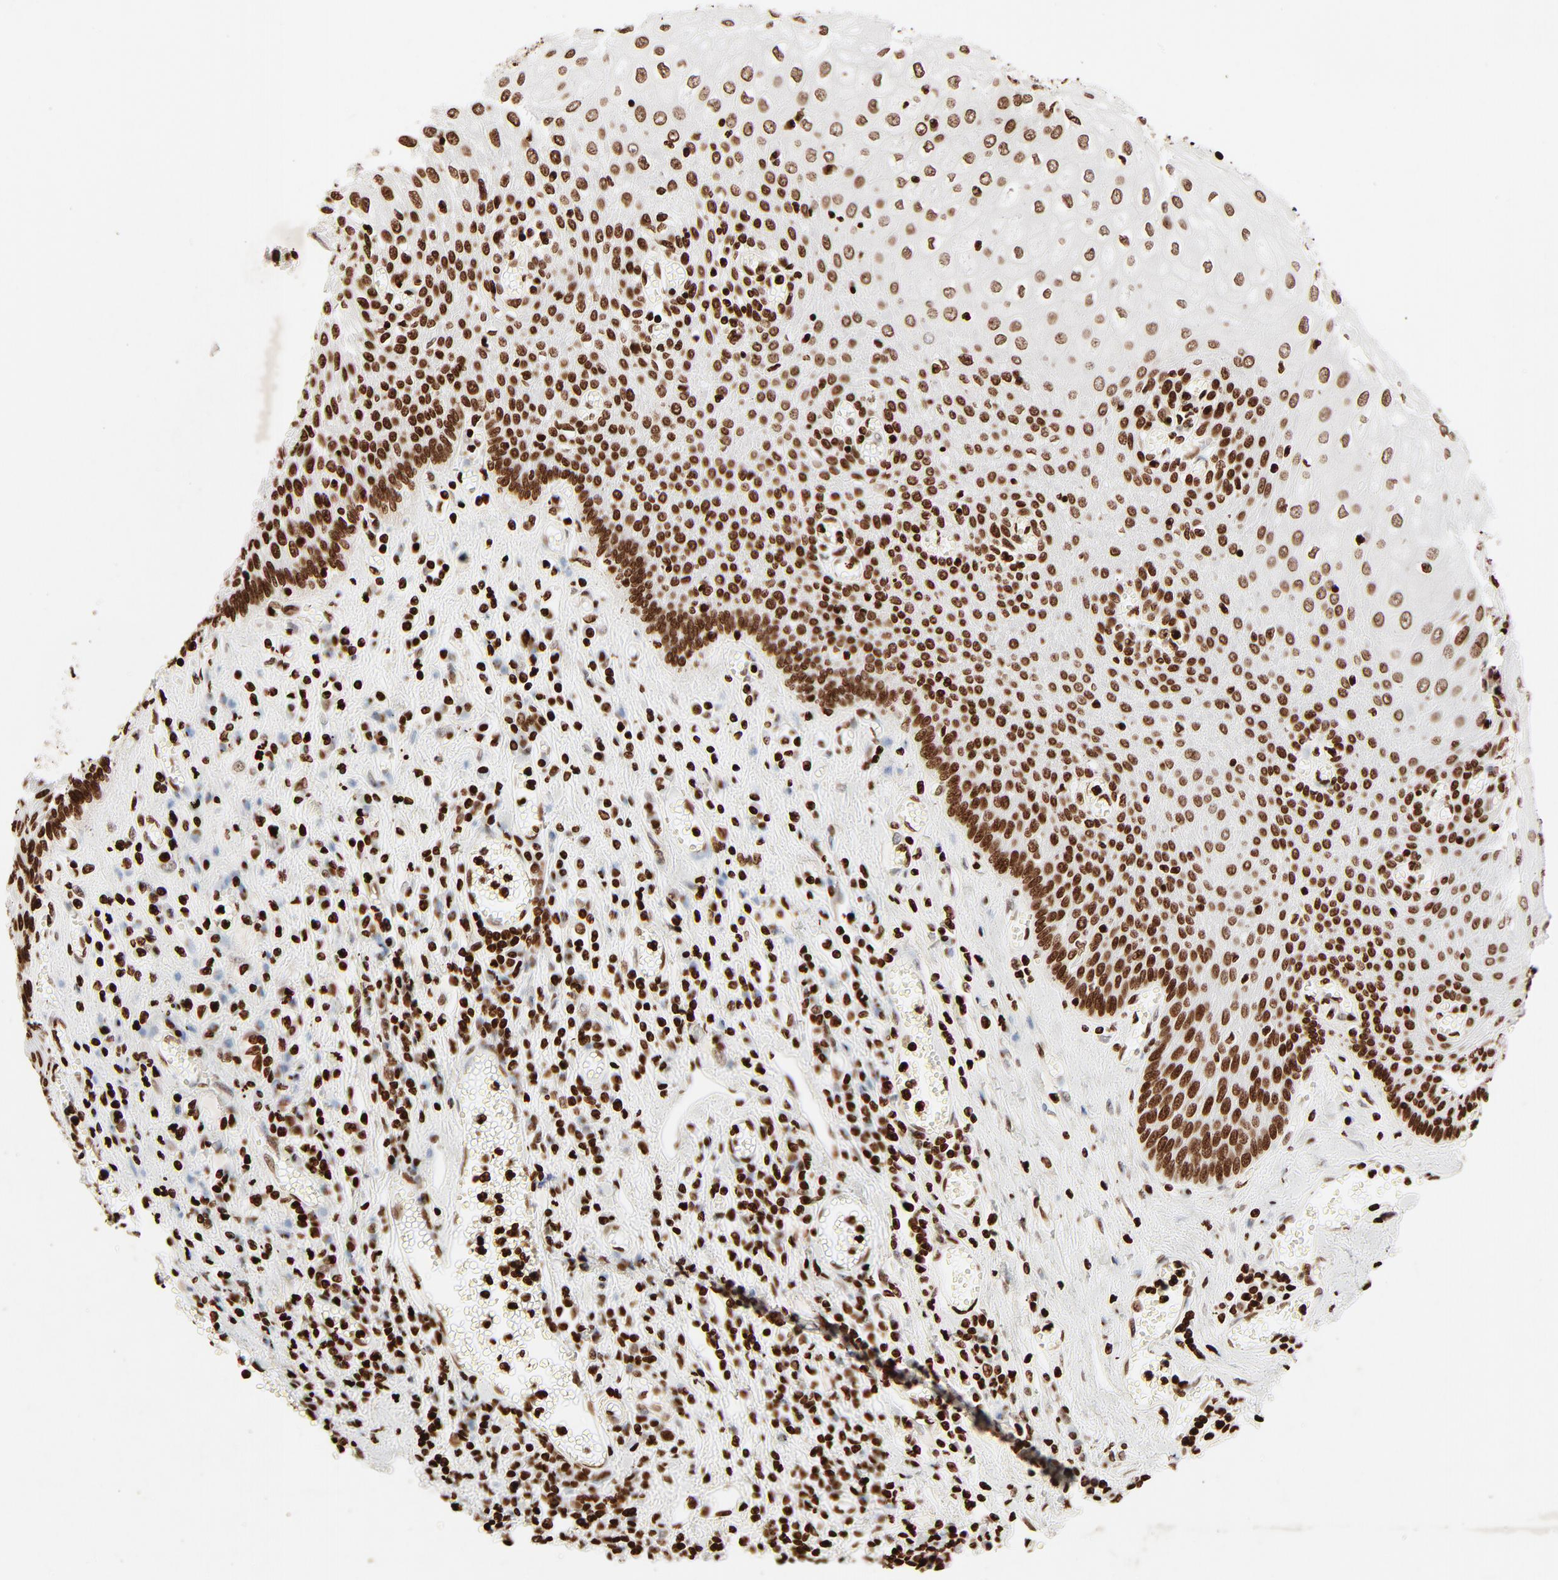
{"staining": {"intensity": "strong", "quantity": ">75%", "location": "nuclear"}, "tissue": "esophagus", "cell_type": "Squamous epithelial cells", "image_type": "normal", "snomed": [{"axis": "morphology", "description": "Normal tissue, NOS"}, {"axis": "morphology", "description": "Squamous cell carcinoma, NOS"}, {"axis": "topography", "description": "Esophagus"}], "caption": "Strong nuclear expression is appreciated in approximately >75% of squamous epithelial cells in unremarkable esophagus.", "gene": "HMGB1", "patient": {"sex": "male", "age": 65}}